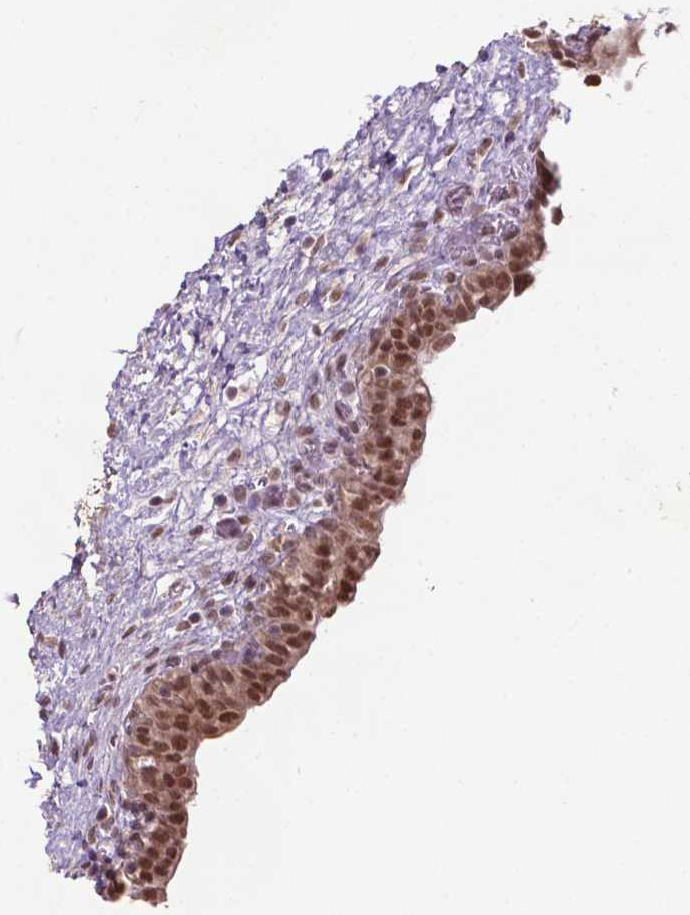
{"staining": {"intensity": "strong", "quantity": ">75%", "location": "nuclear"}, "tissue": "urinary bladder", "cell_type": "Urothelial cells", "image_type": "normal", "snomed": [{"axis": "morphology", "description": "Normal tissue, NOS"}, {"axis": "topography", "description": "Urinary bladder"}], "caption": "This histopathology image shows immunohistochemistry staining of normal urinary bladder, with high strong nuclear expression in about >75% of urothelial cells.", "gene": "UBQLN4", "patient": {"sex": "male", "age": 69}}